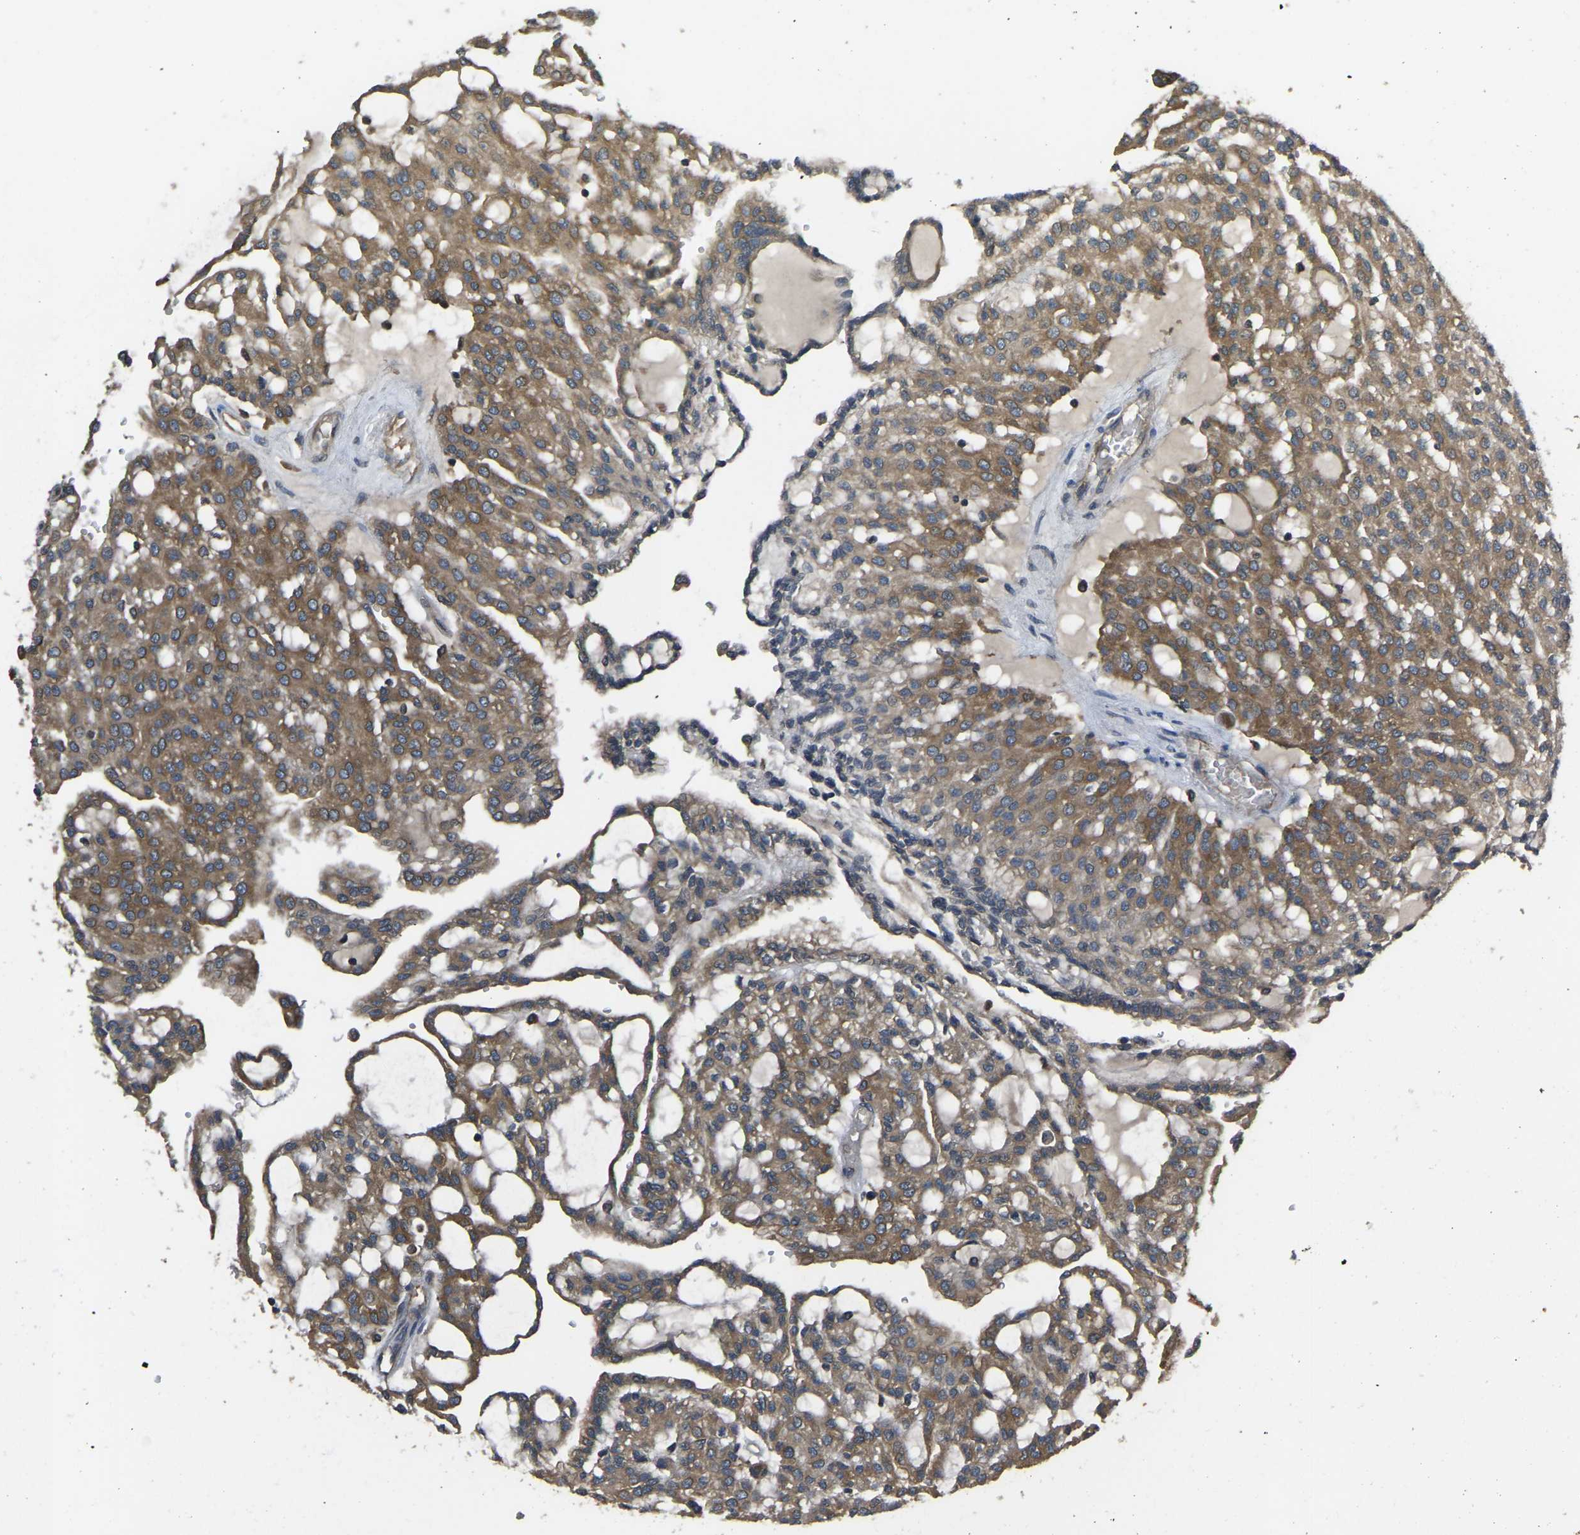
{"staining": {"intensity": "strong", "quantity": ">75%", "location": "cytoplasmic/membranous"}, "tissue": "renal cancer", "cell_type": "Tumor cells", "image_type": "cancer", "snomed": [{"axis": "morphology", "description": "Adenocarcinoma, NOS"}, {"axis": "topography", "description": "Kidney"}], "caption": "Renal cancer (adenocarcinoma) stained with DAB (3,3'-diaminobenzidine) immunohistochemistry (IHC) demonstrates high levels of strong cytoplasmic/membranous expression in approximately >75% of tumor cells.", "gene": "AIMP1", "patient": {"sex": "male", "age": 63}}